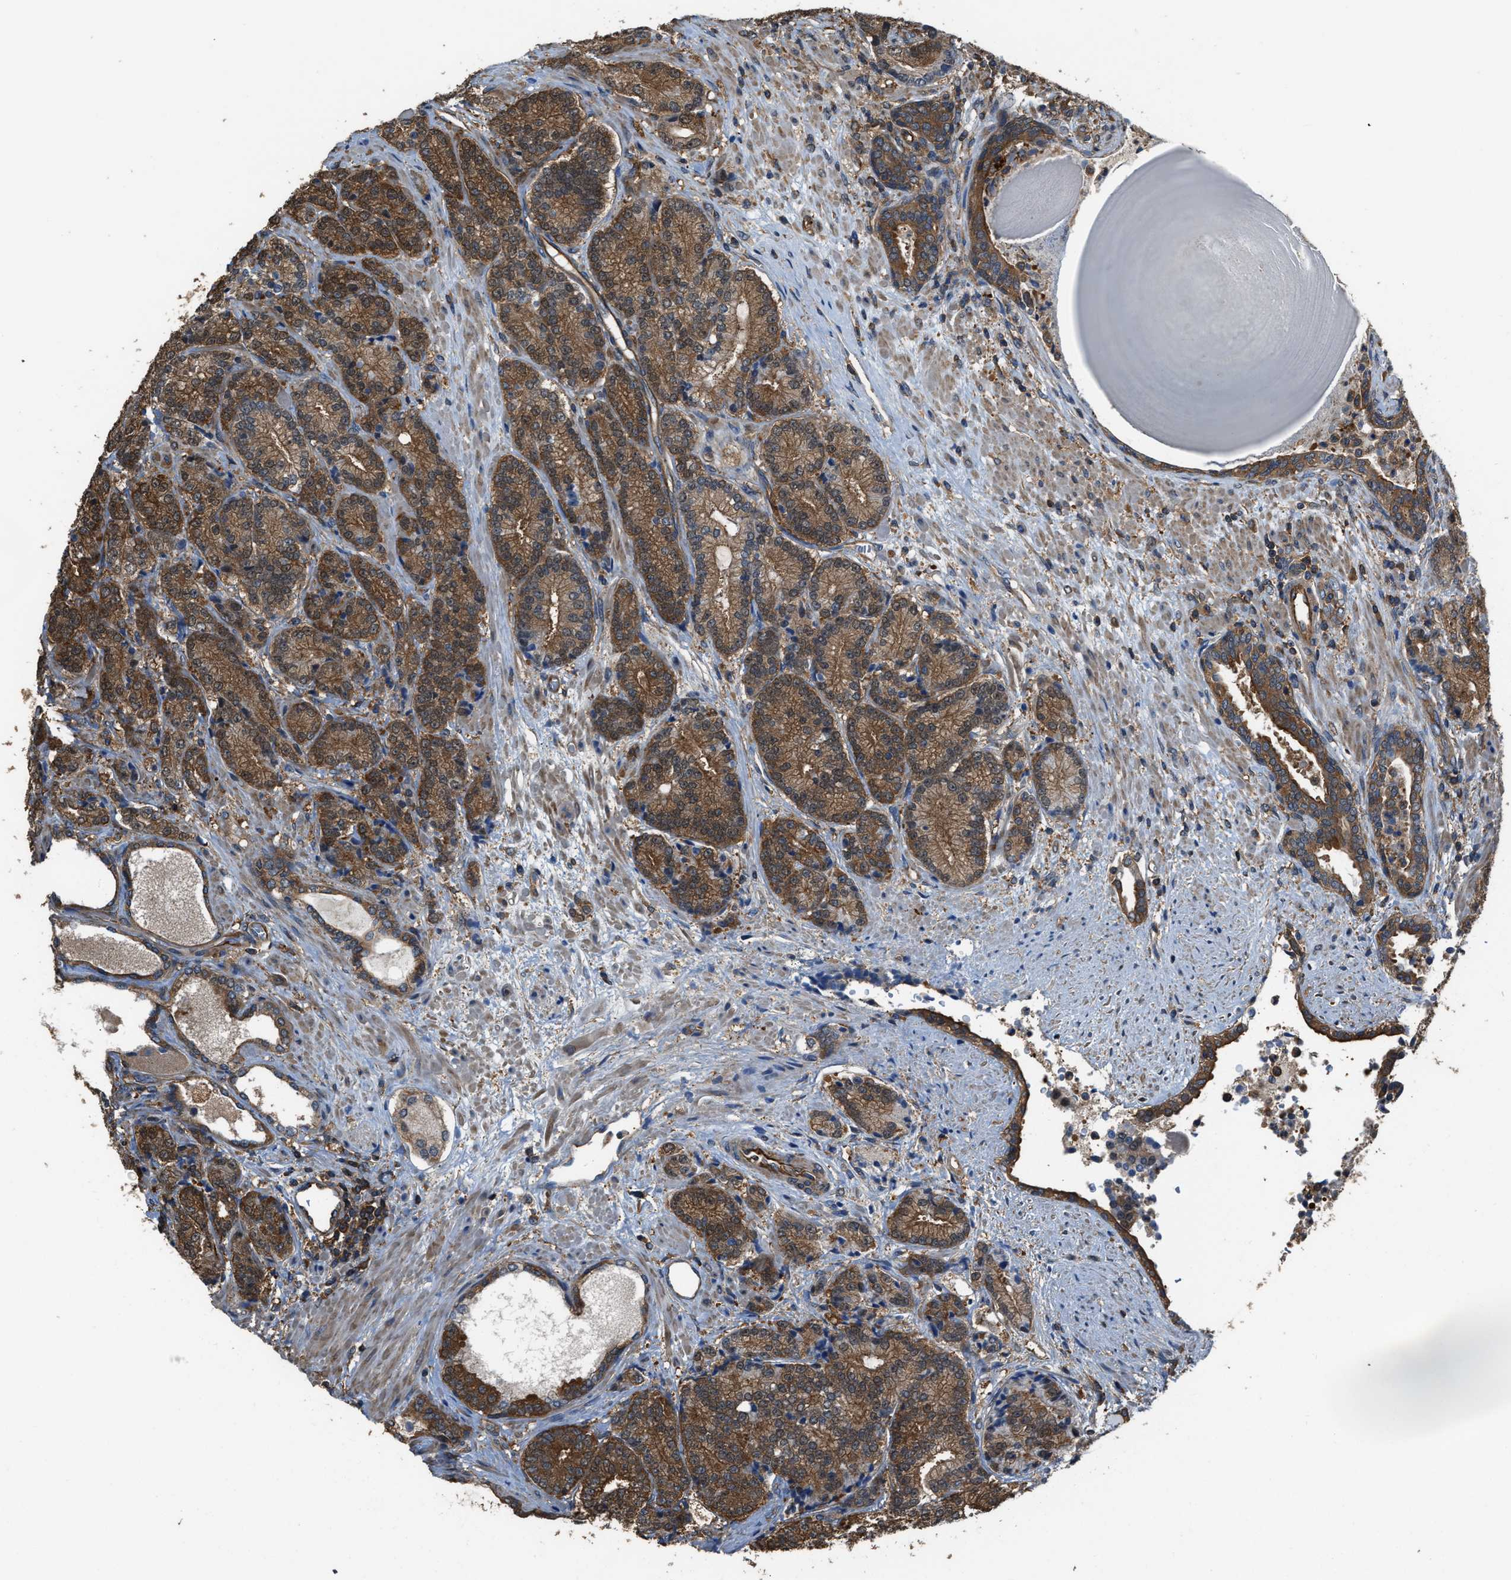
{"staining": {"intensity": "strong", "quantity": ">75%", "location": "cytoplasmic/membranous"}, "tissue": "prostate cancer", "cell_type": "Tumor cells", "image_type": "cancer", "snomed": [{"axis": "morphology", "description": "Adenocarcinoma, High grade"}, {"axis": "topography", "description": "Prostate"}], "caption": "Prostate cancer was stained to show a protein in brown. There is high levels of strong cytoplasmic/membranous expression in about >75% of tumor cells.", "gene": "ATIC", "patient": {"sex": "male", "age": 61}}